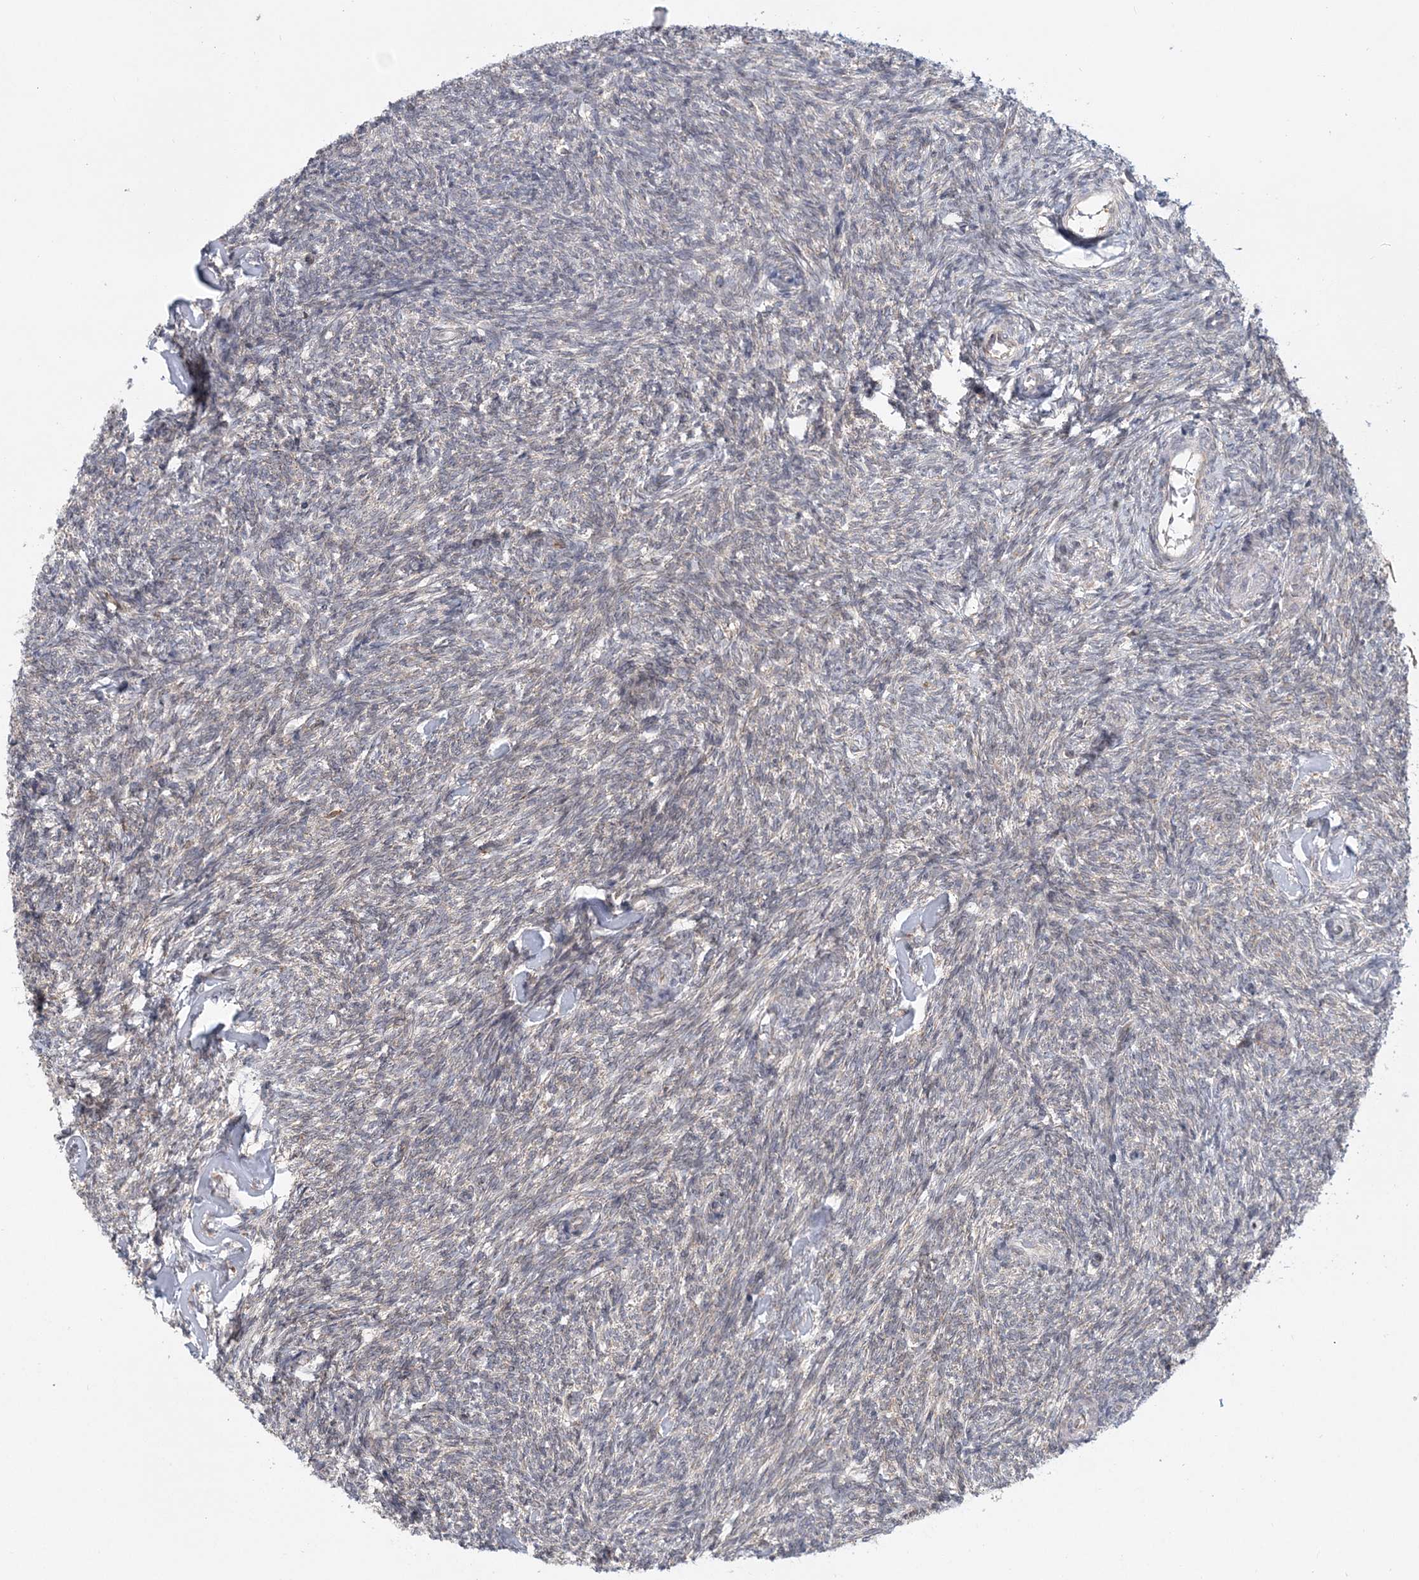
{"staining": {"intensity": "negative", "quantity": "none", "location": "none"}, "tissue": "ovary", "cell_type": "Ovarian stroma cells", "image_type": "normal", "snomed": [{"axis": "morphology", "description": "Normal tissue, NOS"}, {"axis": "topography", "description": "Ovary"}], "caption": "This image is of normal ovary stained with immunohistochemistry (IHC) to label a protein in brown with the nuclei are counter-stained blue. There is no positivity in ovarian stroma cells.", "gene": "PCYOX1L", "patient": {"sex": "female", "age": 44}}